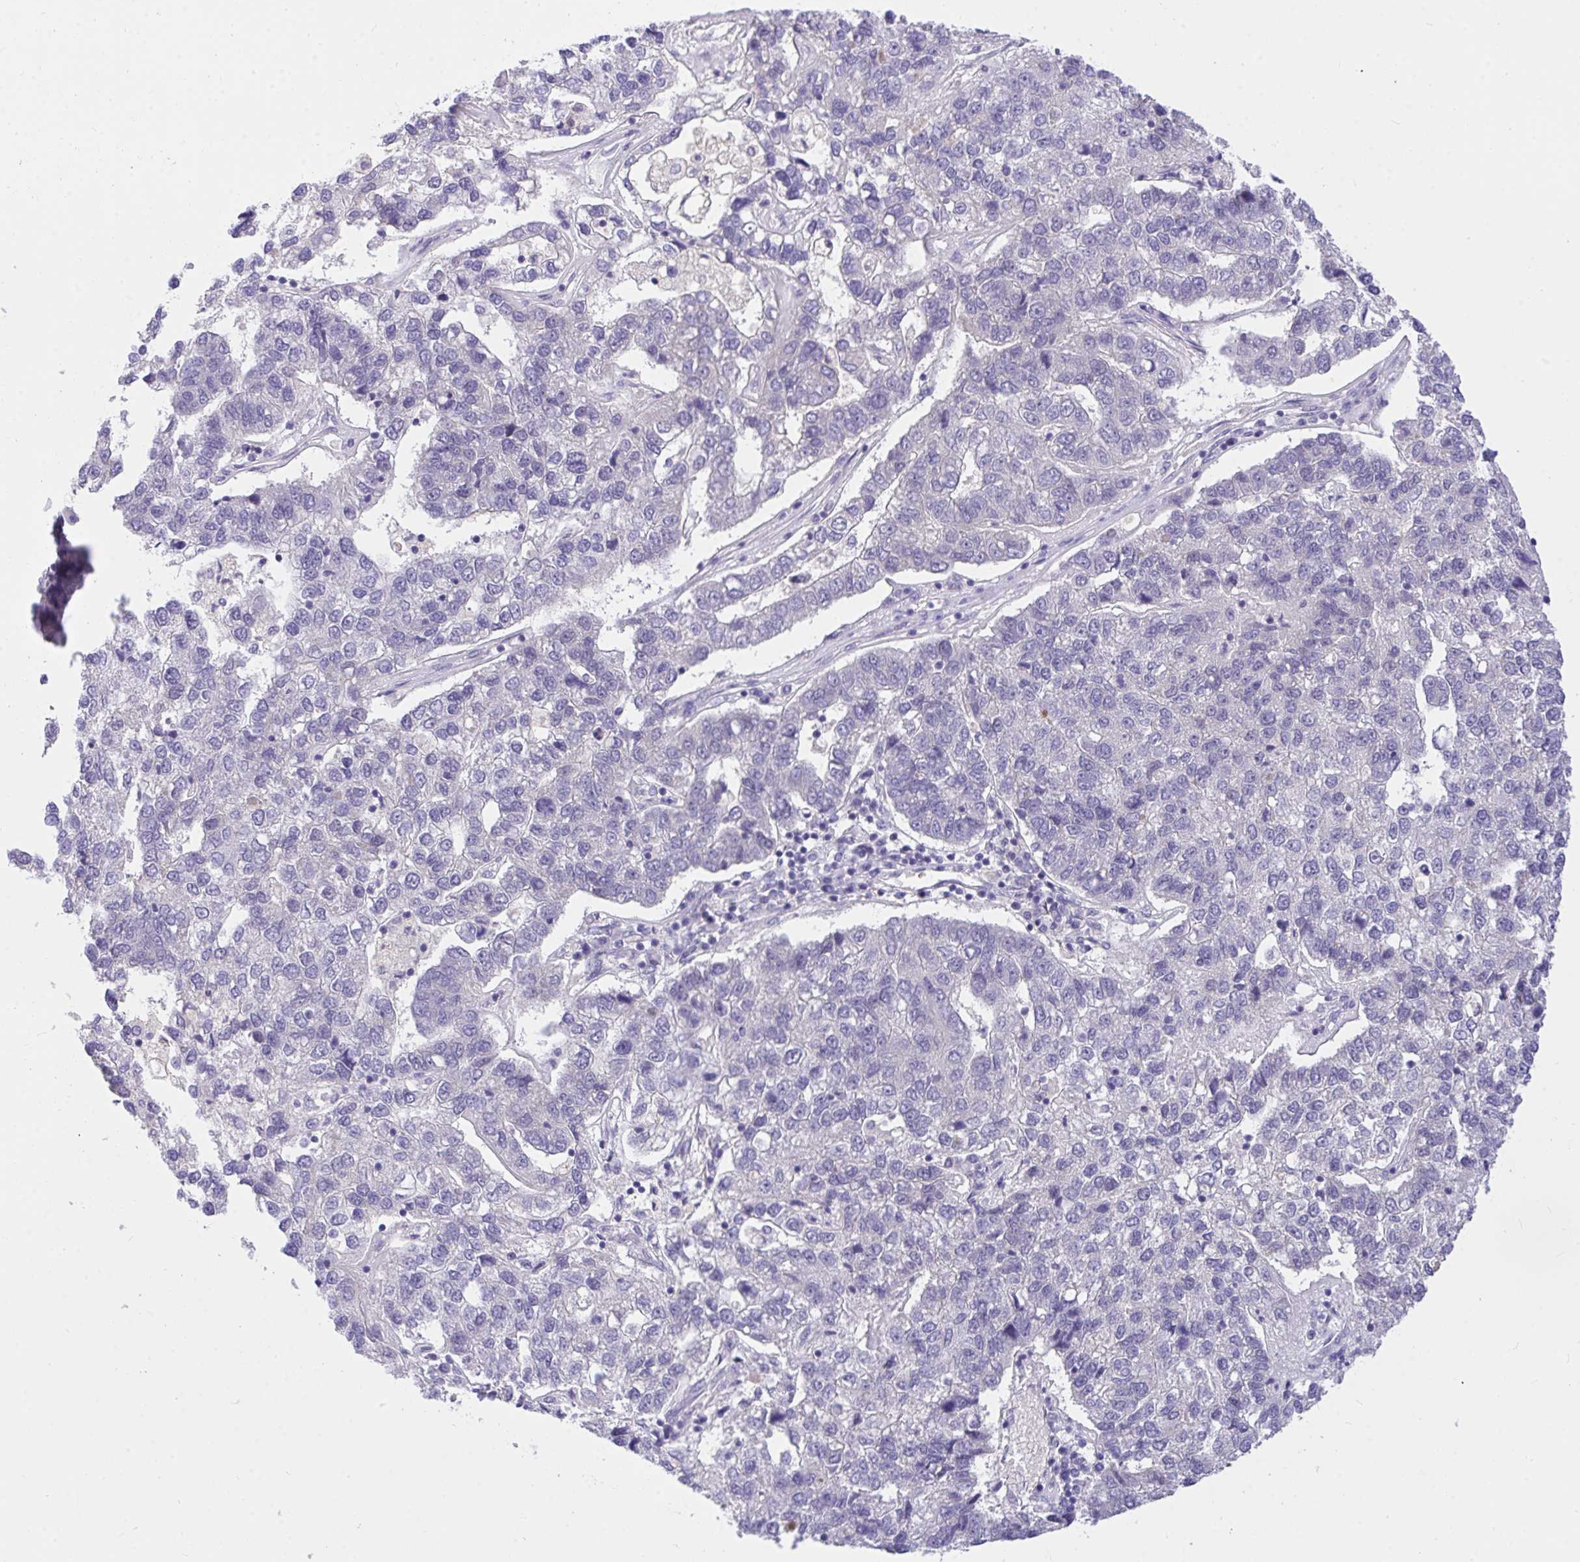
{"staining": {"intensity": "negative", "quantity": "none", "location": "none"}, "tissue": "pancreatic cancer", "cell_type": "Tumor cells", "image_type": "cancer", "snomed": [{"axis": "morphology", "description": "Adenocarcinoma, NOS"}, {"axis": "topography", "description": "Pancreas"}], "caption": "This photomicrograph is of pancreatic cancer stained with immunohistochemistry (IHC) to label a protein in brown with the nuclei are counter-stained blue. There is no positivity in tumor cells. (DAB (3,3'-diaminobenzidine) IHC with hematoxylin counter stain).", "gene": "TLN2", "patient": {"sex": "female", "age": 61}}